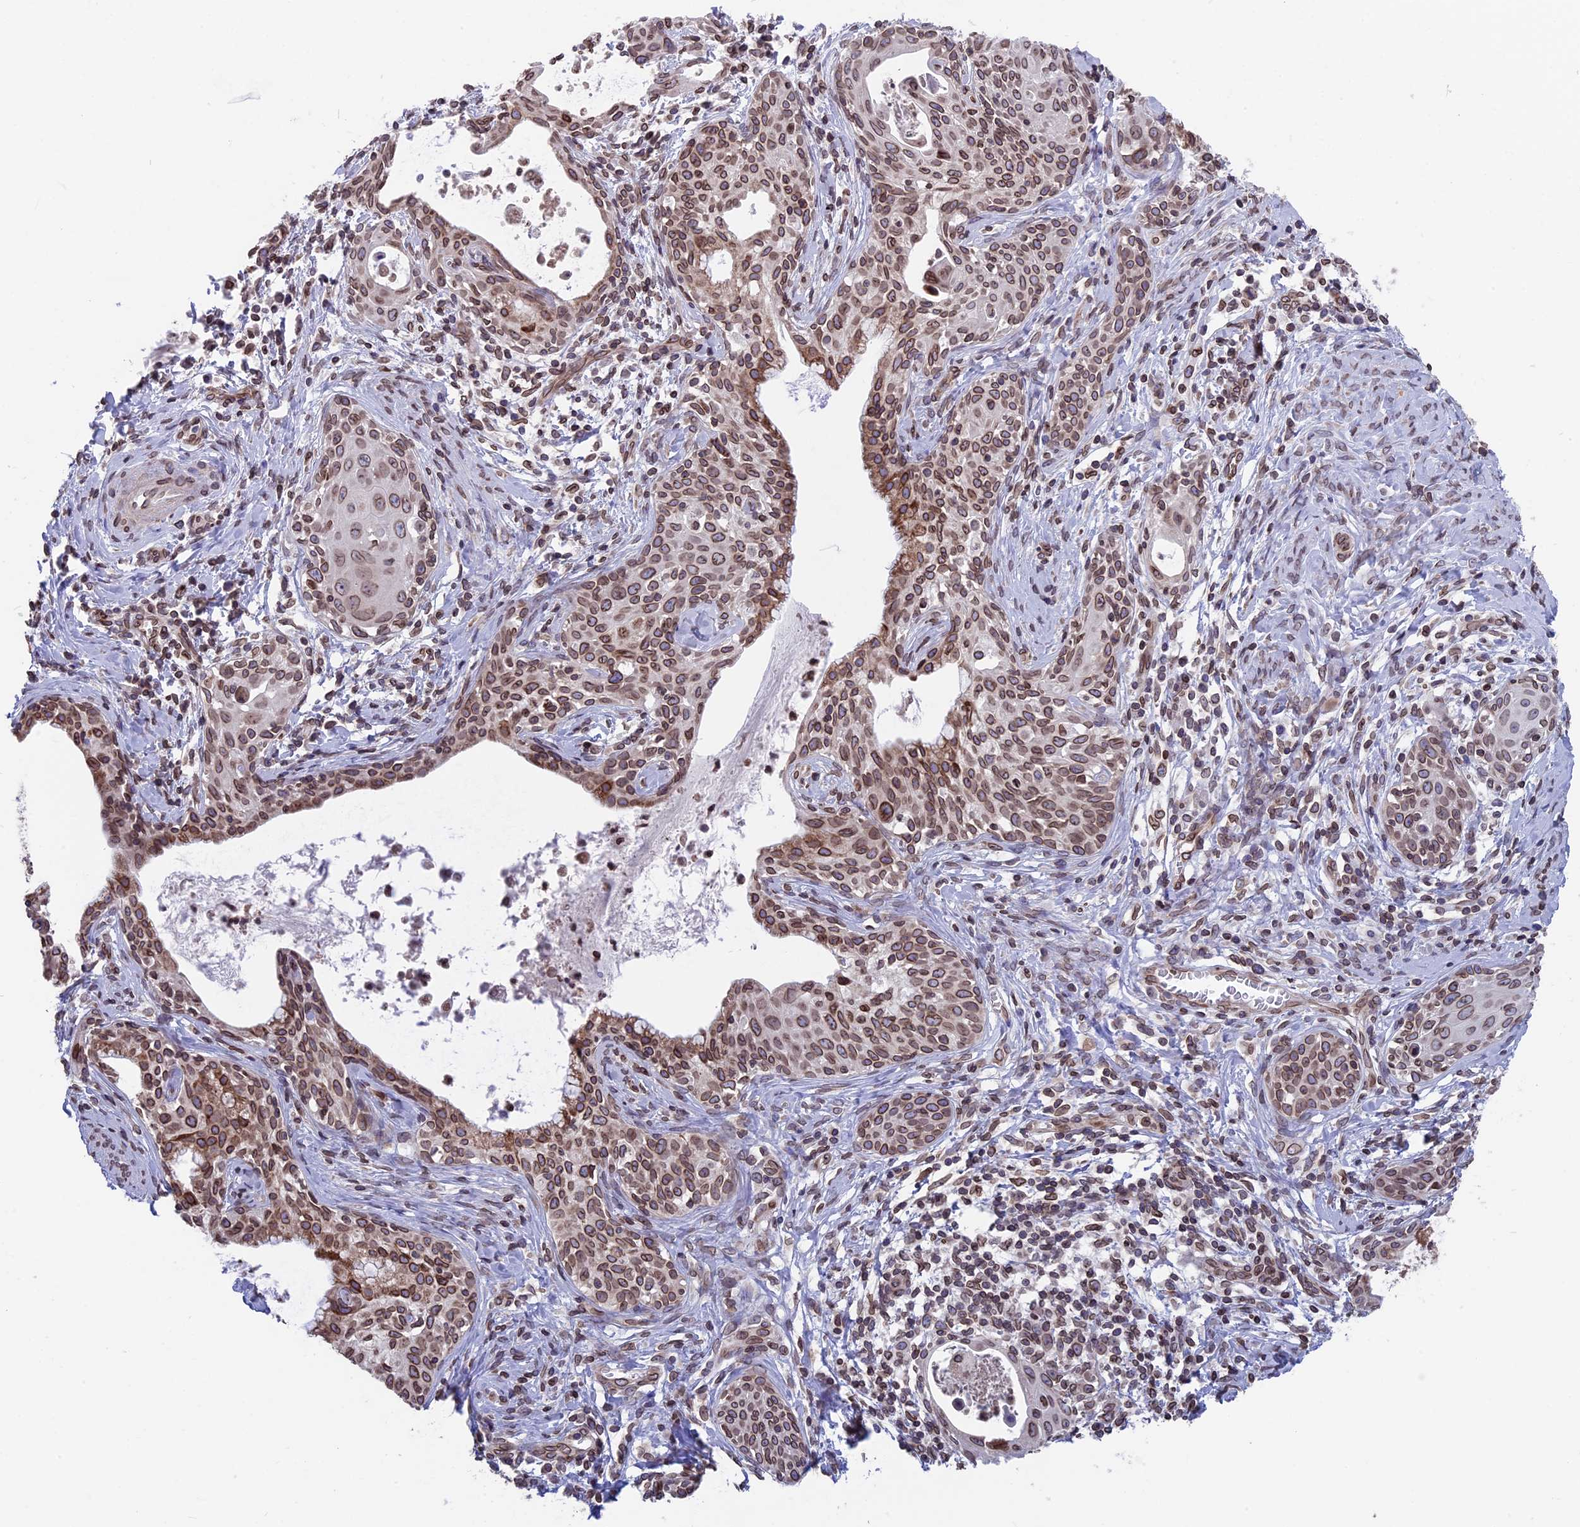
{"staining": {"intensity": "moderate", "quantity": ">75%", "location": "cytoplasmic/membranous,nuclear"}, "tissue": "cervical cancer", "cell_type": "Tumor cells", "image_type": "cancer", "snomed": [{"axis": "morphology", "description": "Squamous cell carcinoma, NOS"}, {"axis": "topography", "description": "Cervix"}], "caption": "Human cervical cancer (squamous cell carcinoma) stained with a protein marker shows moderate staining in tumor cells.", "gene": "PTCHD4", "patient": {"sex": "female", "age": 52}}